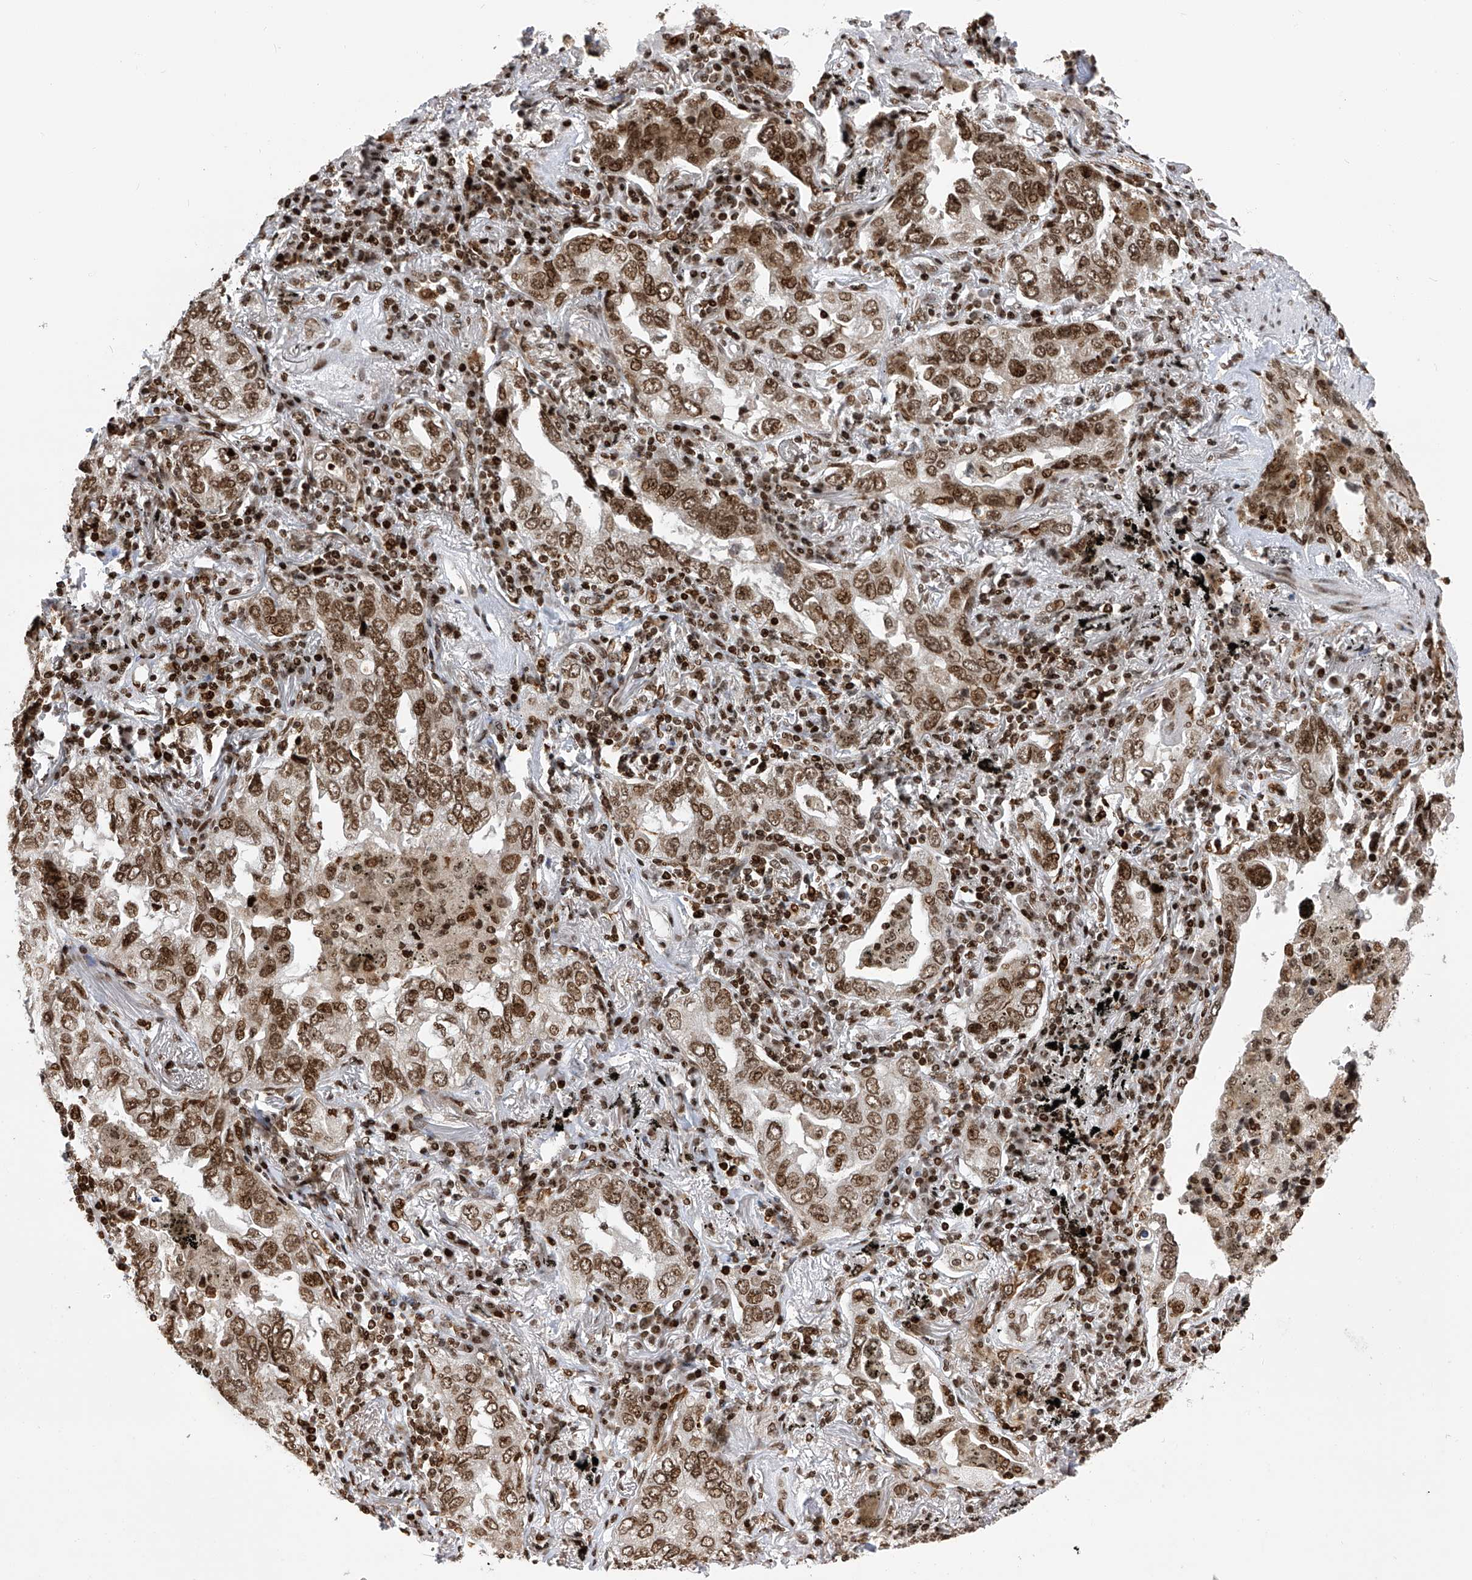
{"staining": {"intensity": "moderate", "quantity": ">75%", "location": "nuclear"}, "tissue": "lung cancer", "cell_type": "Tumor cells", "image_type": "cancer", "snomed": [{"axis": "morphology", "description": "Adenocarcinoma, NOS"}, {"axis": "topography", "description": "Lung"}], "caption": "Adenocarcinoma (lung) stained for a protein (brown) displays moderate nuclear positive expression in about >75% of tumor cells.", "gene": "PAK1IP1", "patient": {"sex": "male", "age": 65}}